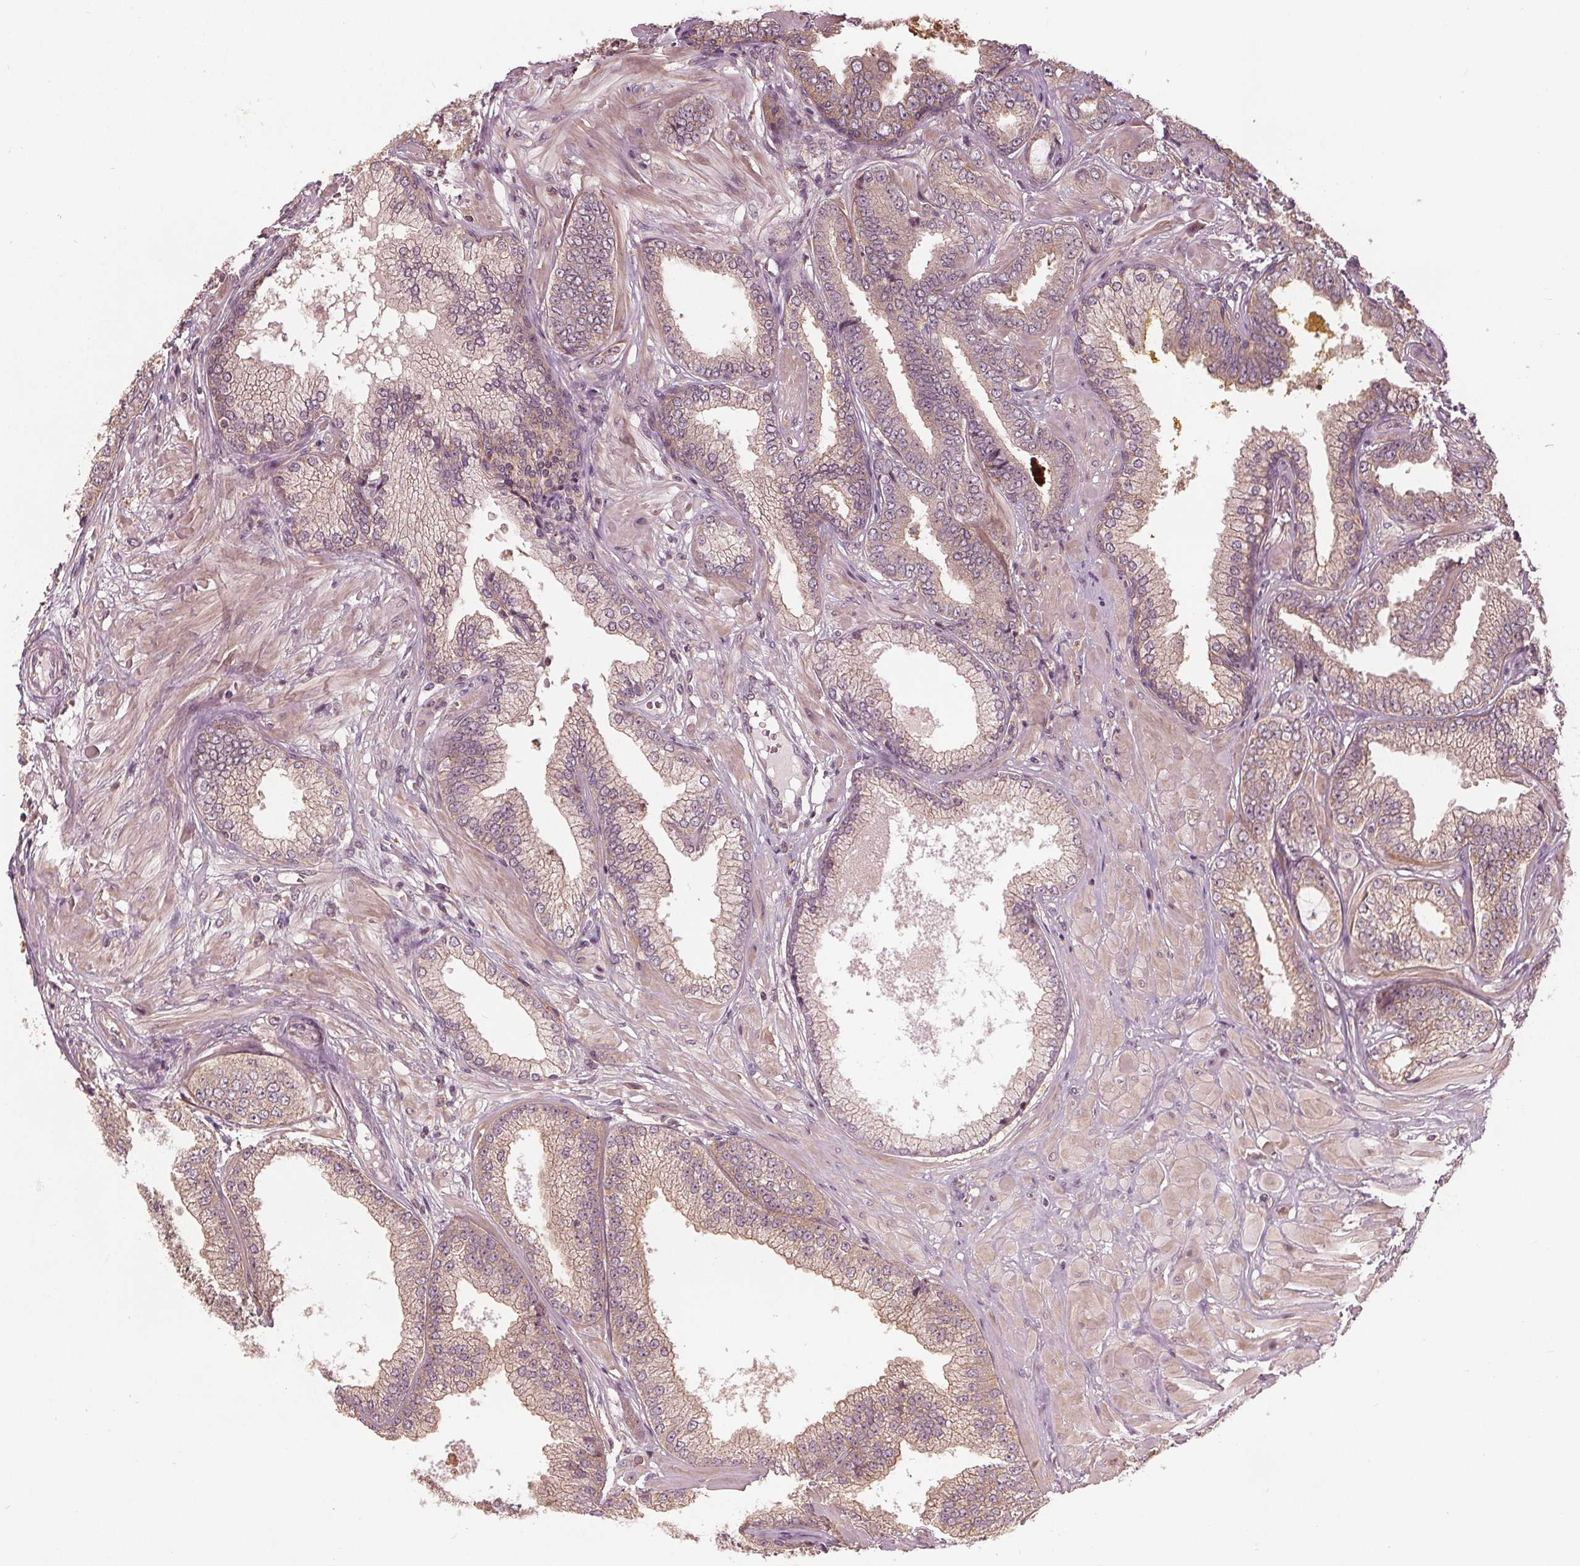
{"staining": {"intensity": "weak", "quantity": ">75%", "location": "cytoplasmic/membranous"}, "tissue": "prostate cancer", "cell_type": "Tumor cells", "image_type": "cancer", "snomed": [{"axis": "morphology", "description": "Adenocarcinoma, Low grade"}, {"axis": "topography", "description": "Prostate"}], "caption": "Protein expression analysis of human prostate low-grade adenocarcinoma reveals weak cytoplasmic/membranous expression in about >75% of tumor cells. The staining was performed using DAB (3,3'-diaminobenzidine) to visualize the protein expression in brown, while the nuclei were stained in blue with hematoxylin (Magnification: 20x).", "gene": "GNB2", "patient": {"sex": "male", "age": 55}}